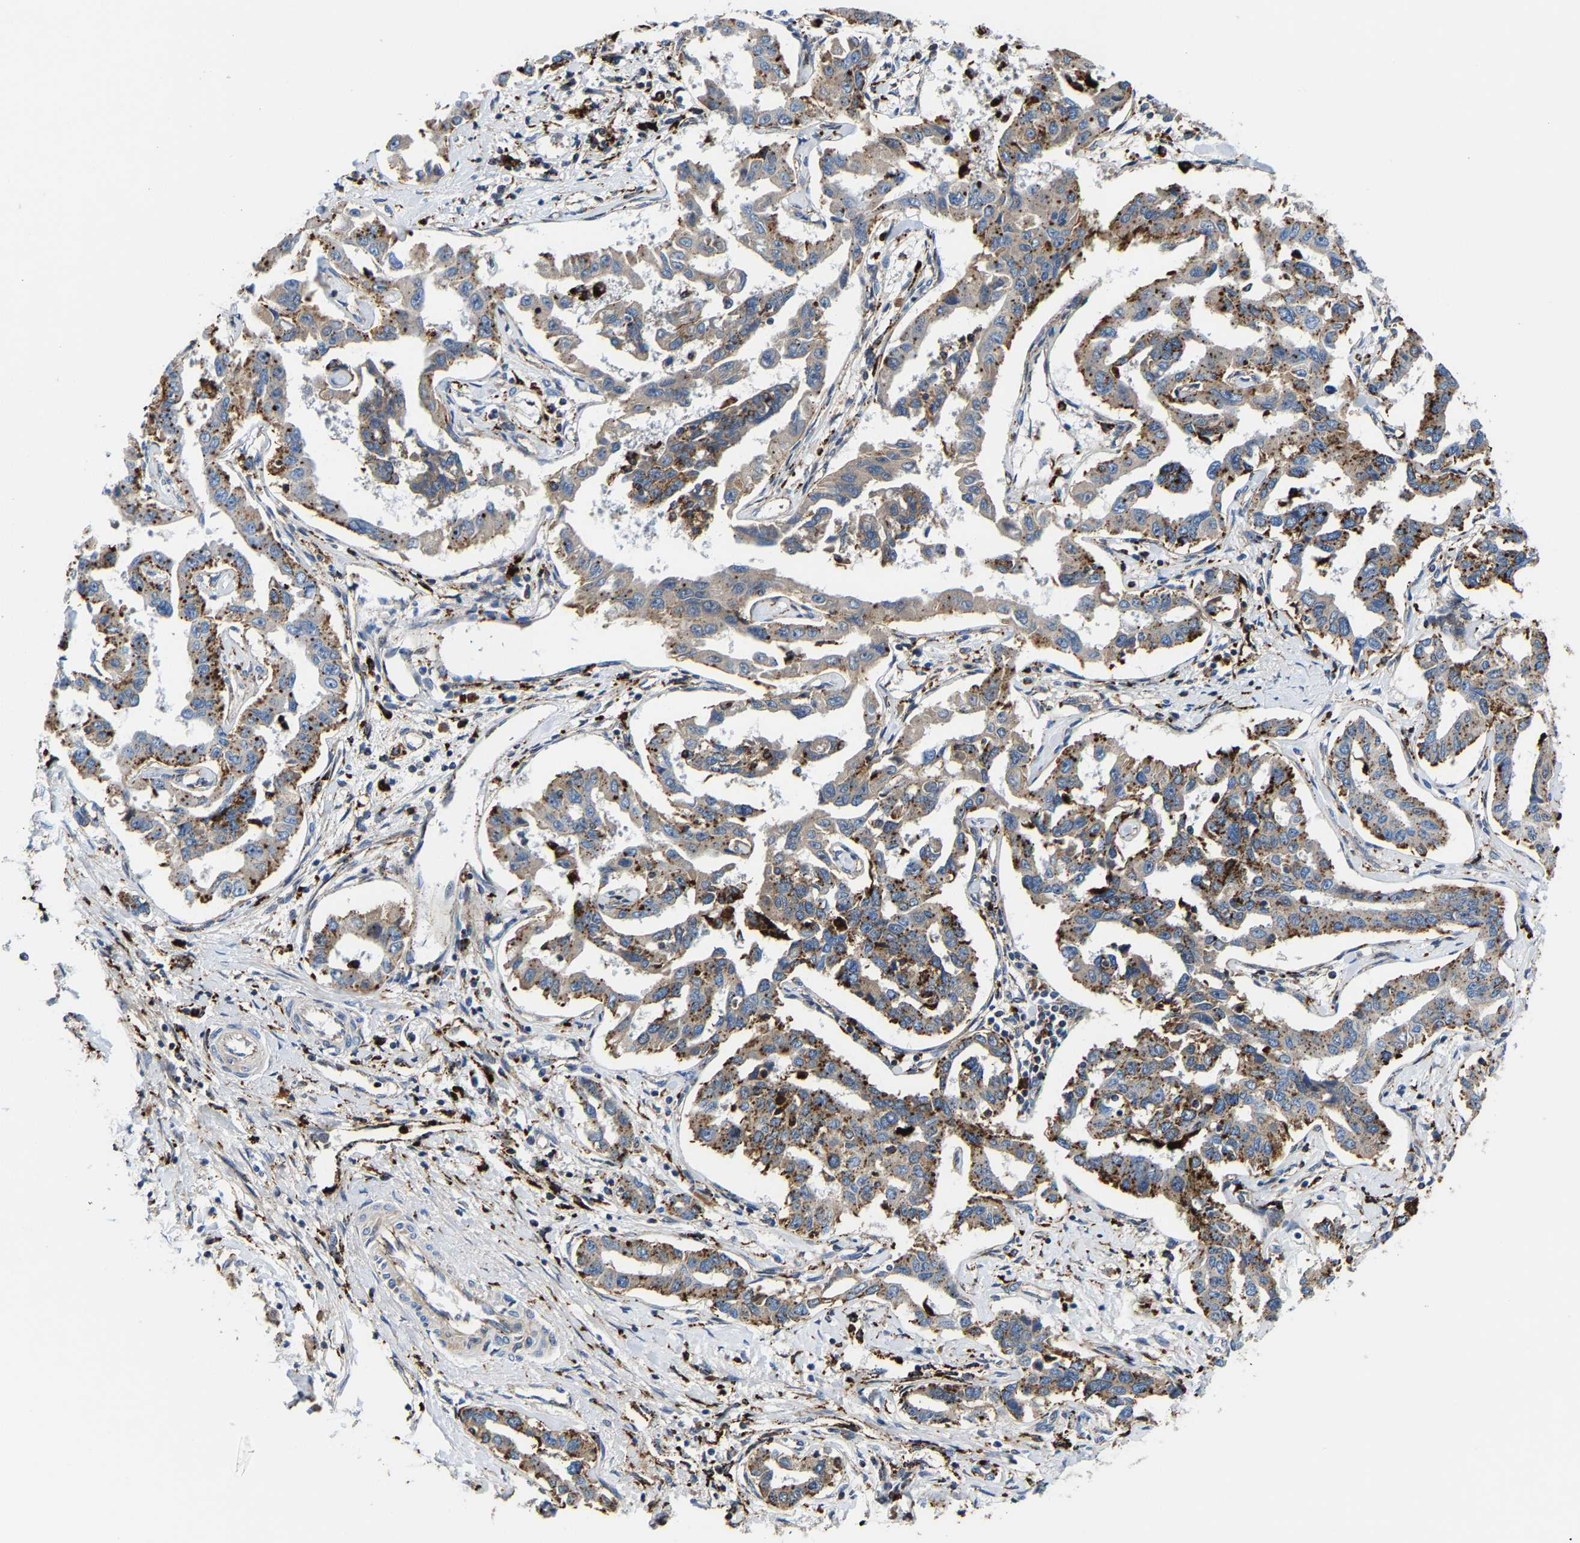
{"staining": {"intensity": "moderate", "quantity": ">75%", "location": "cytoplasmic/membranous"}, "tissue": "liver cancer", "cell_type": "Tumor cells", "image_type": "cancer", "snomed": [{"axis": "morphology", "description": "Cholangiocarcinoma"}, {"axis": "topography", "description": "Liver"}], "caption": "Liver cancer (cholangiocarcinoma) stained with a protein marker reveals moderate staining in tumor cells.", "gene": "DPP7", "patient": {"sex": "male", "age": 59}}